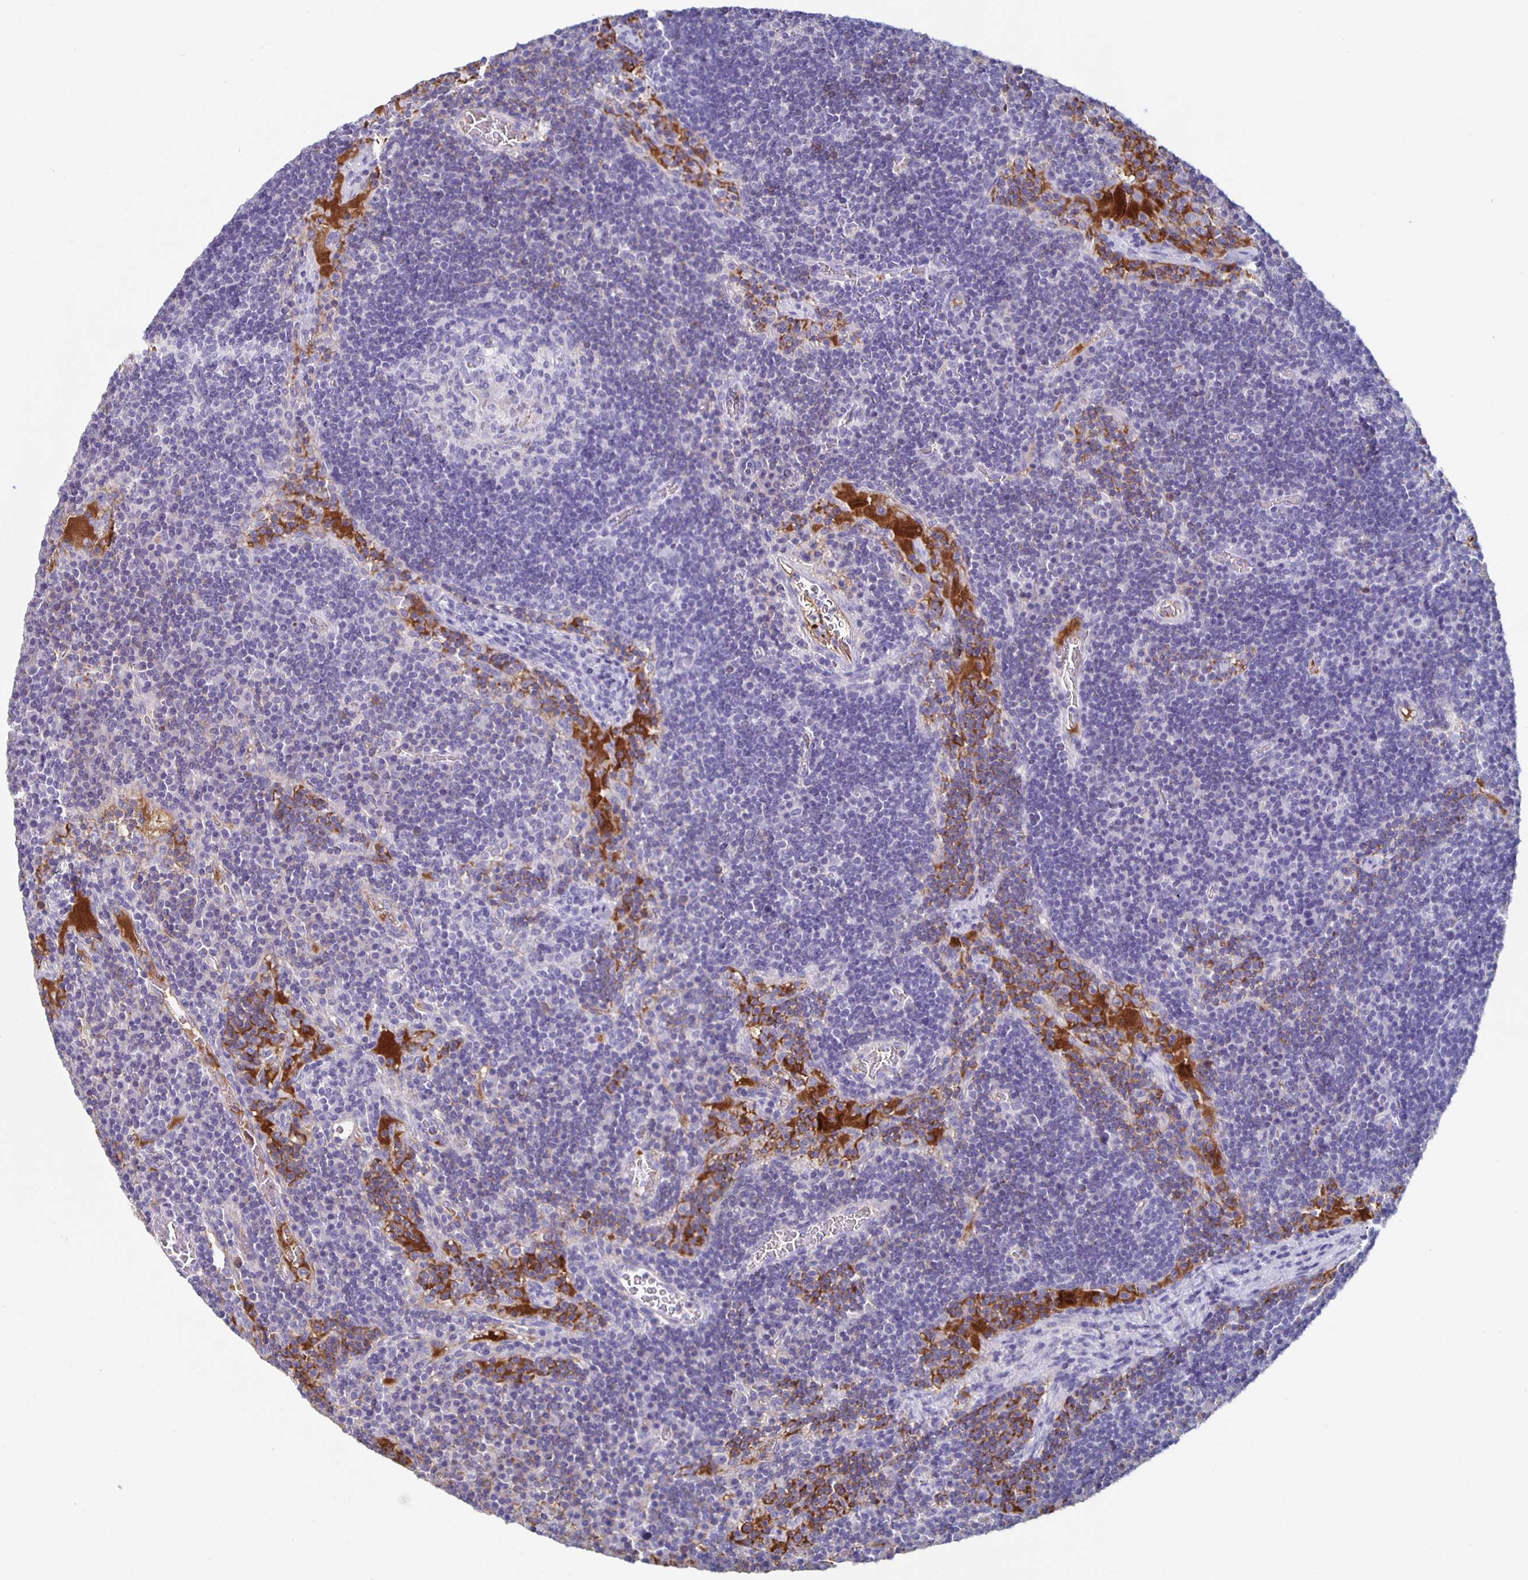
{"staining": {"intensity": "negative", "quantity": "none", "location": "none"}, "tissue": "lymph node", "cell_type": "Germinal center cells", "image_type": "normal", "snomed": [{"axis": "morphology", "description": "Normal tissue, NOS"}, {"axis": "topography", "description": "Lymph node"}], "caption": "This is an immunohistochemistry (IHC) photomicrograph of normal lymph node. There is no staining in germinal center cells.", "gene": "FGA", "patient": {"sex": "male", "age": 67}}